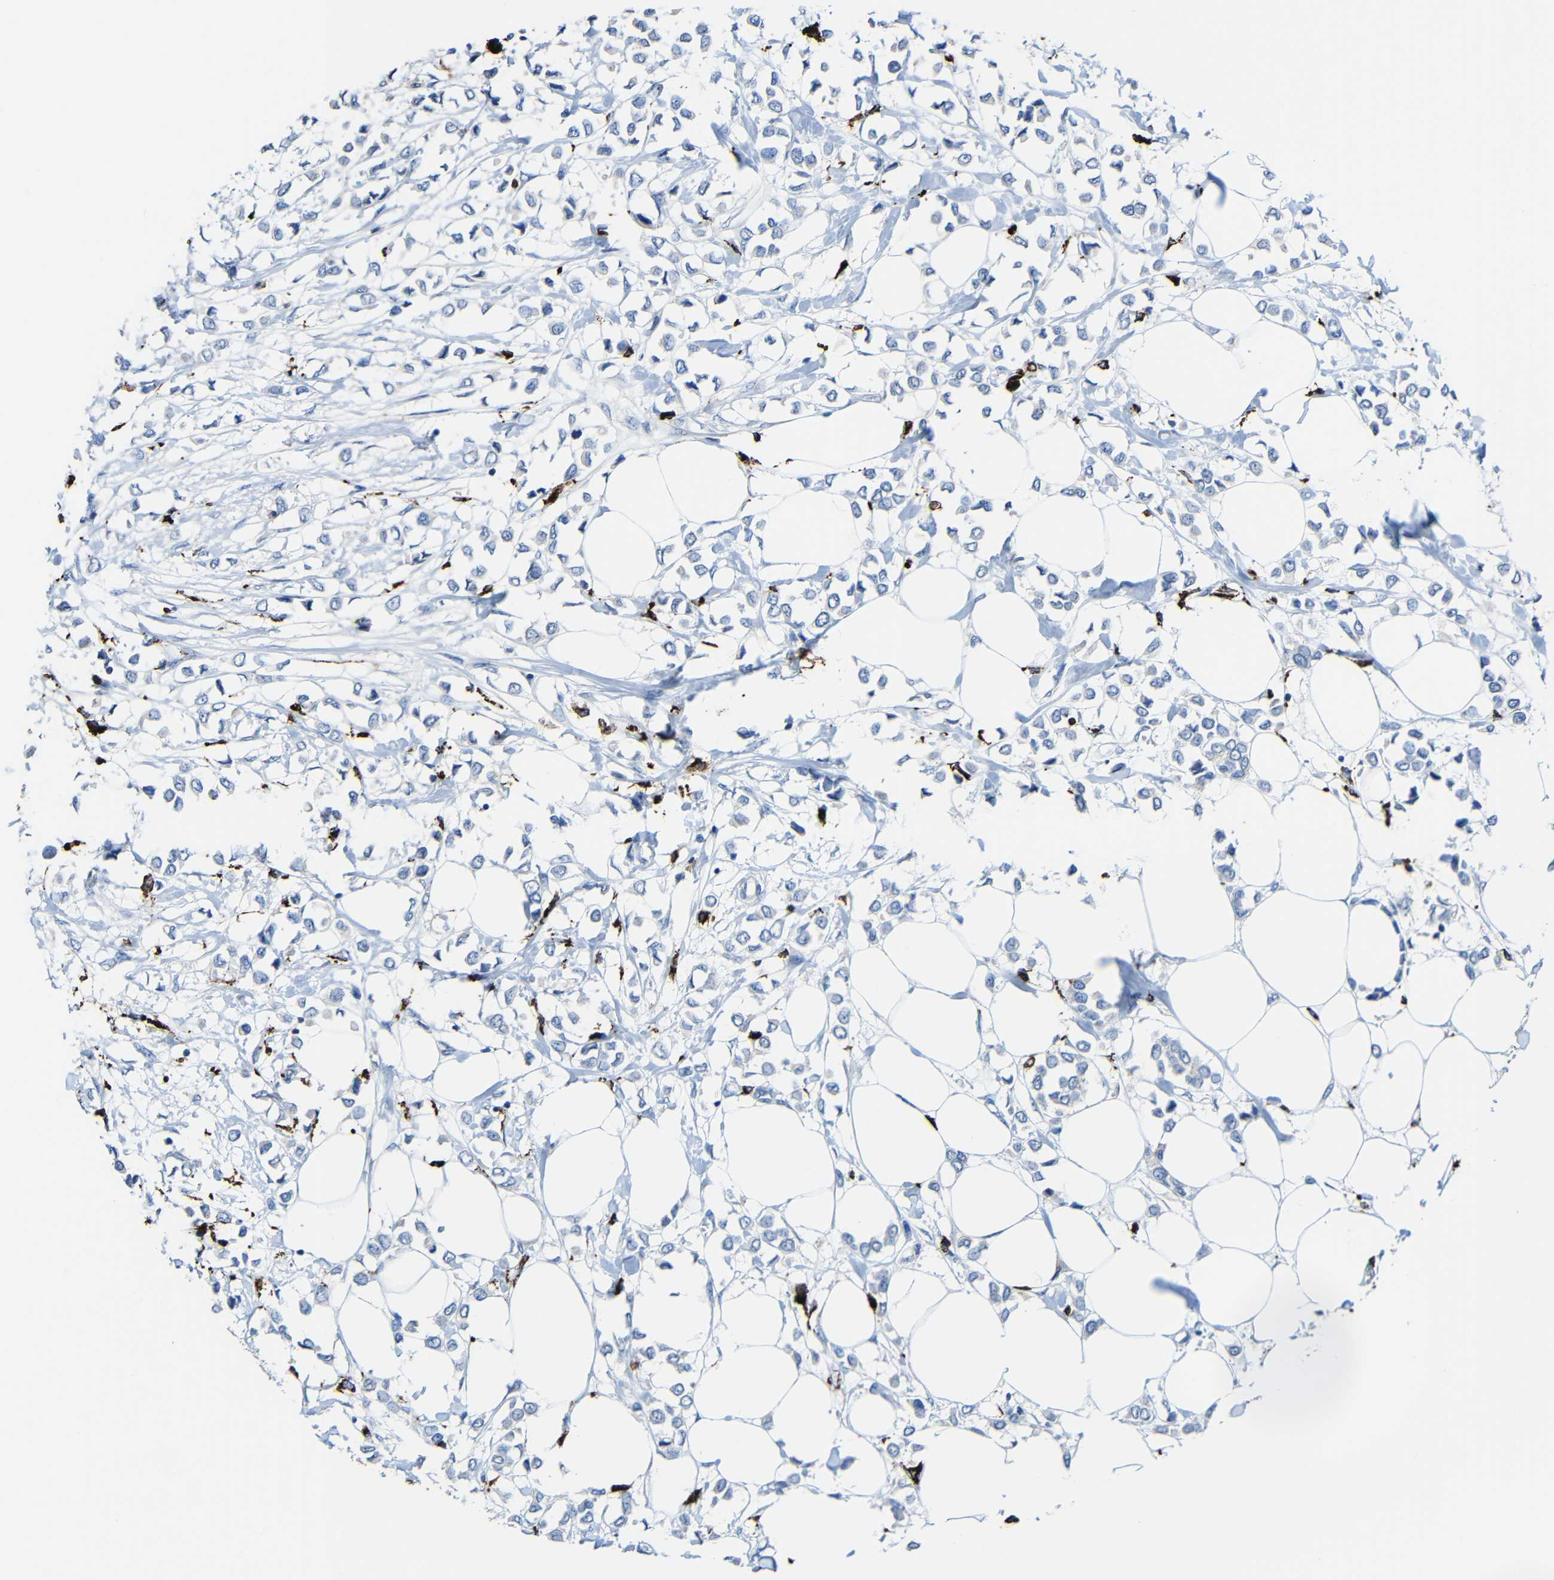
{"staining": {"intensity": "negative", "quantity": "none", "location": "none"}, "tissue": "breast cancer", "cell_type": "Tumor cells", "image_type": "cancer", "snomed": [{"axis": "morphology", "description": "Lobular carcinoma"}, {"axis": "topography", "description": "Breast"}], "caption": "This is an immunohistochemistry (IHC) photomicrograph of human breast cancer. There is no staining in tumor cells.", "gene": "HLA-DMA", "patient": {"sex": "female", "age": 51}}